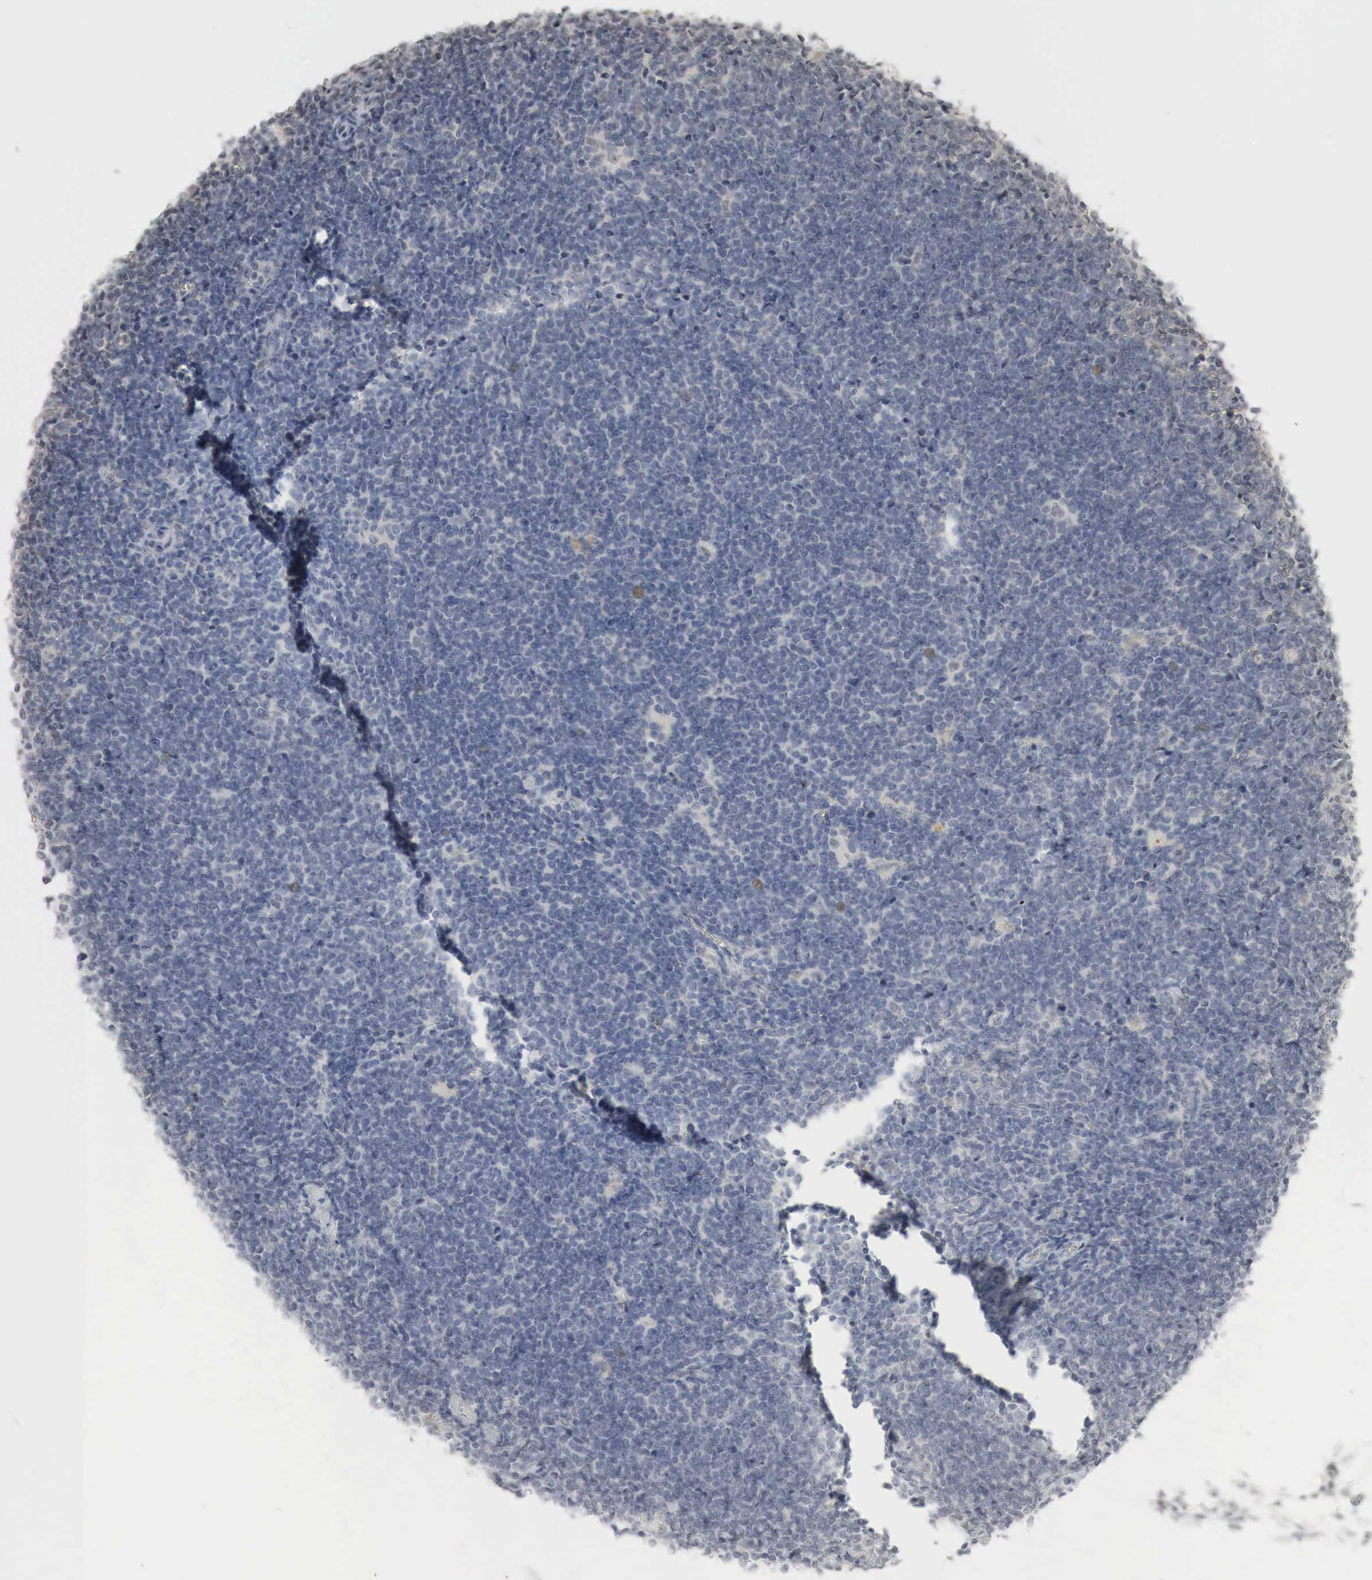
{"staining": {"intensity": "negative", "quantity": "none", "location": "none"}, "tissue": "lymphoma", "cell_type": "Tumor cells", "image_type": "cancer", "snomed": [{"axis": "morphology", "description": "Malignant lymphoma, non-Hodgkin's type, Low grade"}, {"axis": "topography", "description": "Lymph node"}], "caption": "Lymphoma was stained to show a protein in brown. There is no significant staining in tumor cells. (Brightfield microscopy of DAB IHC at high magnification).", "gene": "ERBB4", "patient": {"sex": "male", "age": 65}}